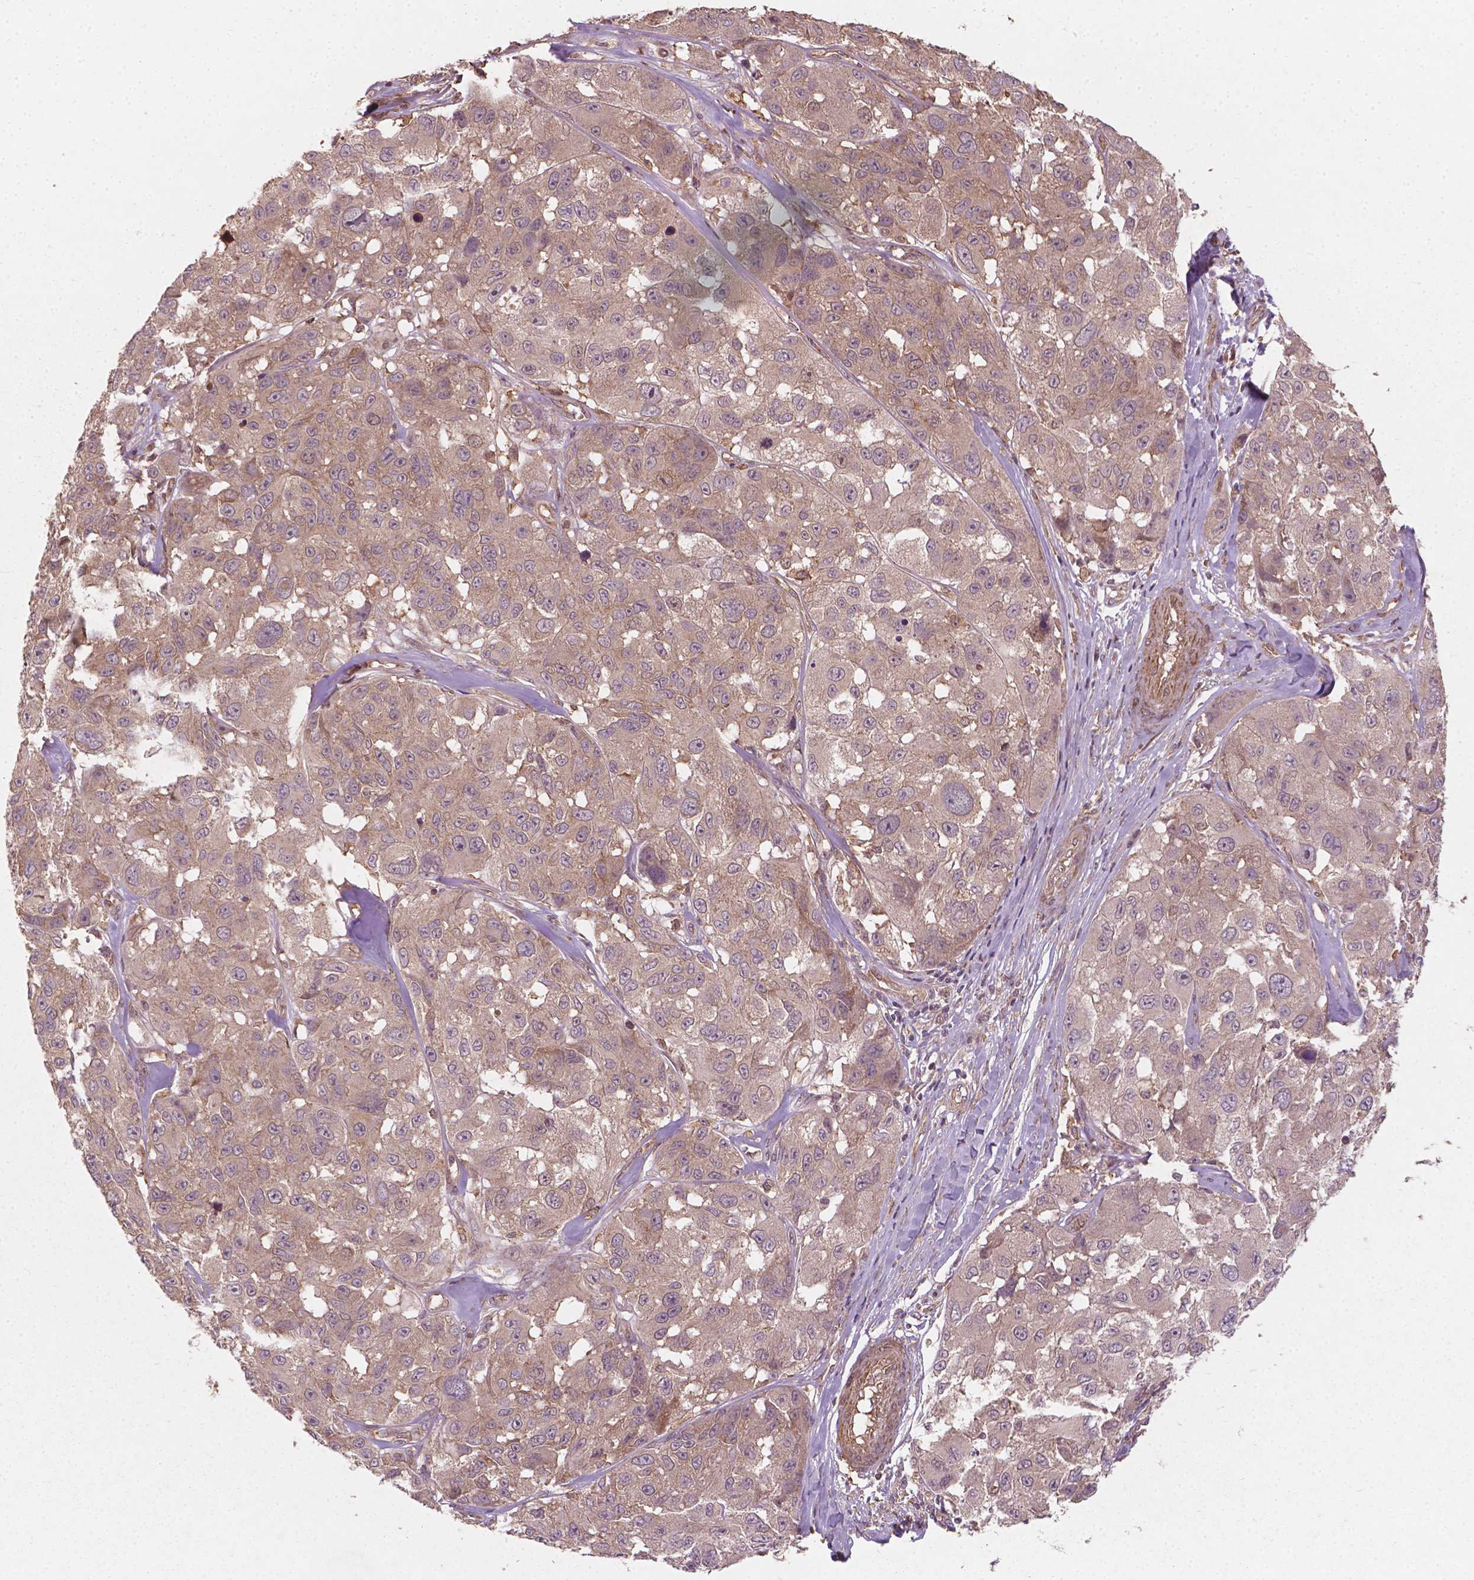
{"staining": {"intensity": "weak", "quantity": ">75%", "location": "cytoplasmic/membranous"}, "tissue": "melanoma", "cell_type": "Tumor cells", "image_type": "cancer", "snomed": [{"axis": "morphology", "description": "Malignant melanoma, NOS"}, {"axis": "topography", "description": "Skin"}], "caption": "Brown immunohistochemical staining in malignant melanoma shows weak cytoplasmic/membranous staining in approximately >75% of tumor cells.", "gene": "CYFIP2", "patient": {"sex": "female", "age": 66}}